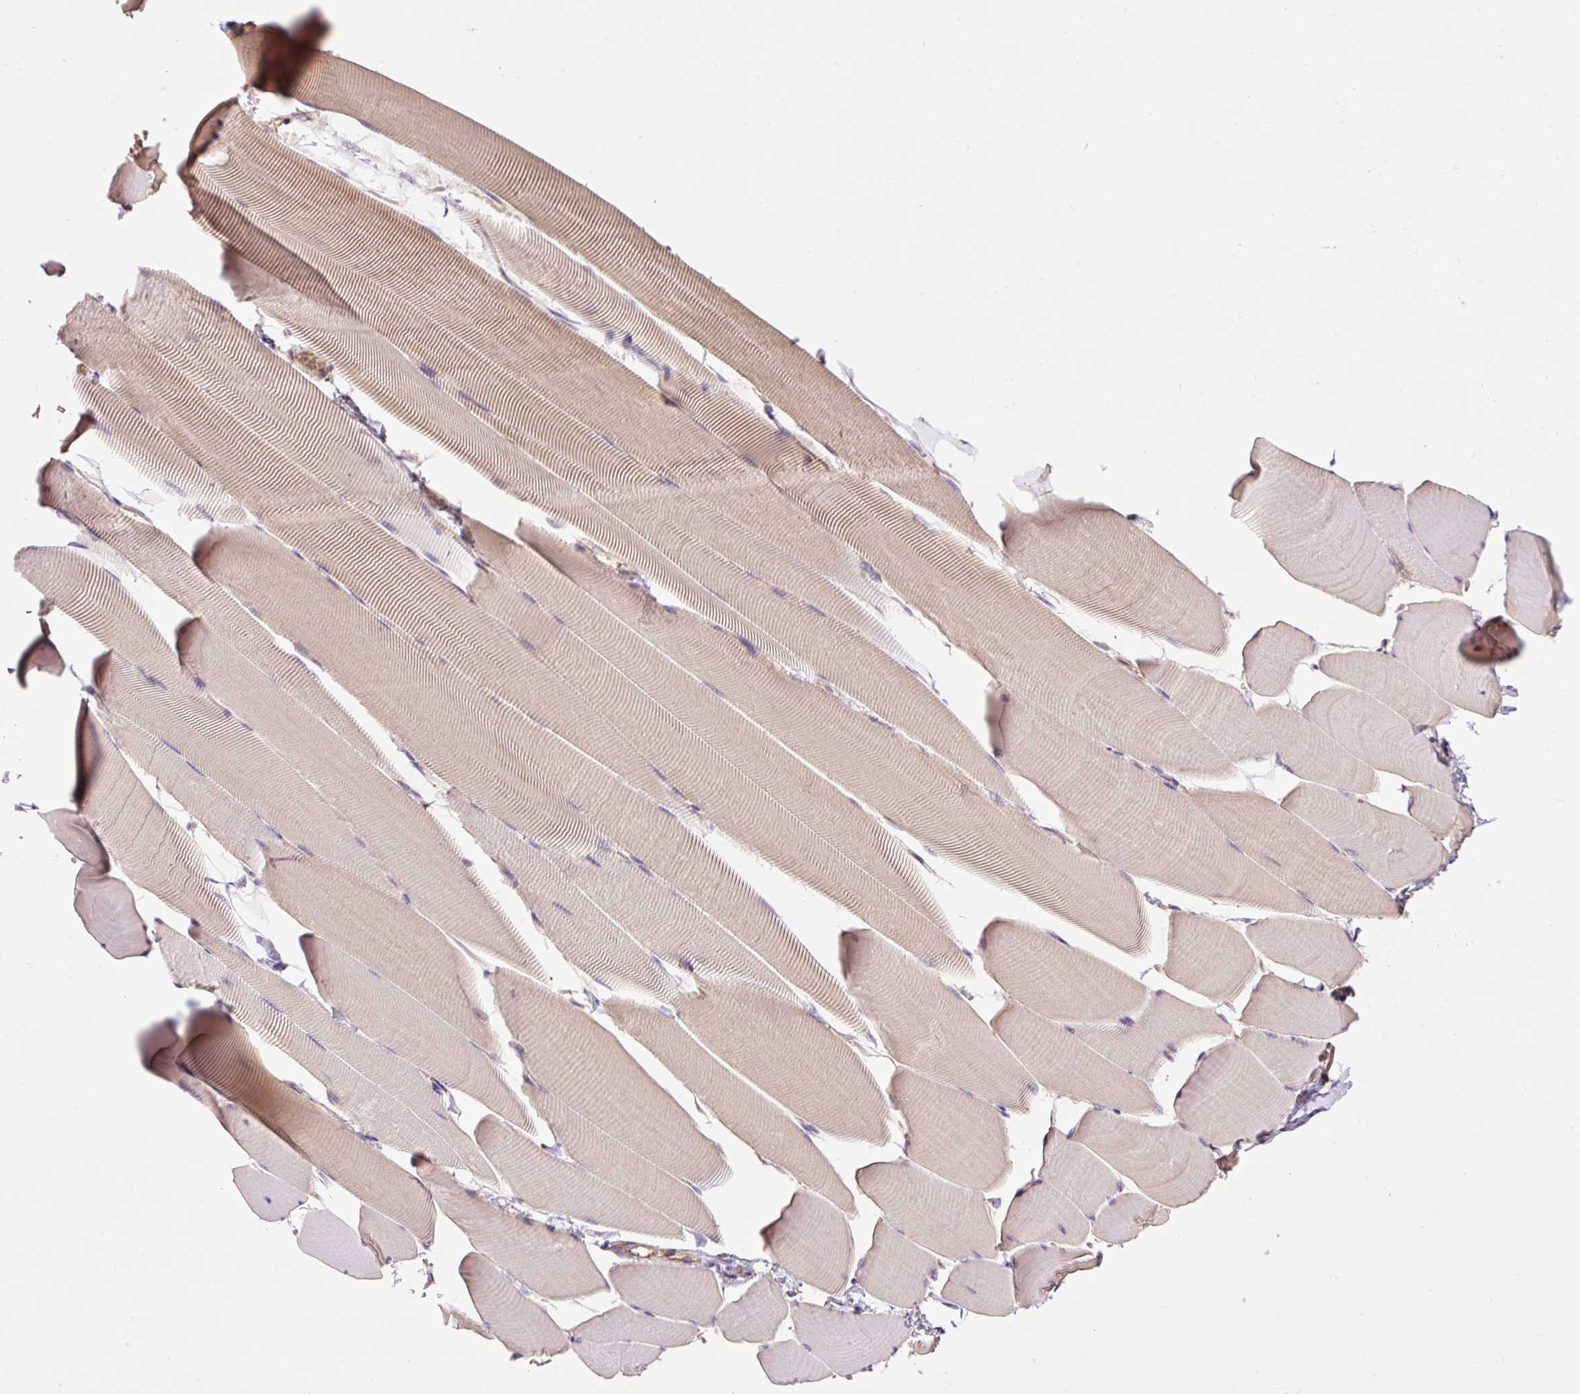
{"staining": {"intensity": "weak", "quantity": "25%-75%", "location": "cytoplasmic/membranous"}, "tissue": "skeletal muscle", "cell_type": "Myocytes", "image_type": "normal", "snomed": [{"axis": "morphology", "description": "Normal tissue, NOS"}, {"axis": "topography", "description": "Skeletal muscle"}], "caption": "Normal skeletal muscle shows weak cytoplasmic/membranous expression in approximately 25%-75% of myocytes (IHC, brightfield microscopy, high magnification)..", "gene": "PCK2", "patient": {"sex": "male", "age": 25}}